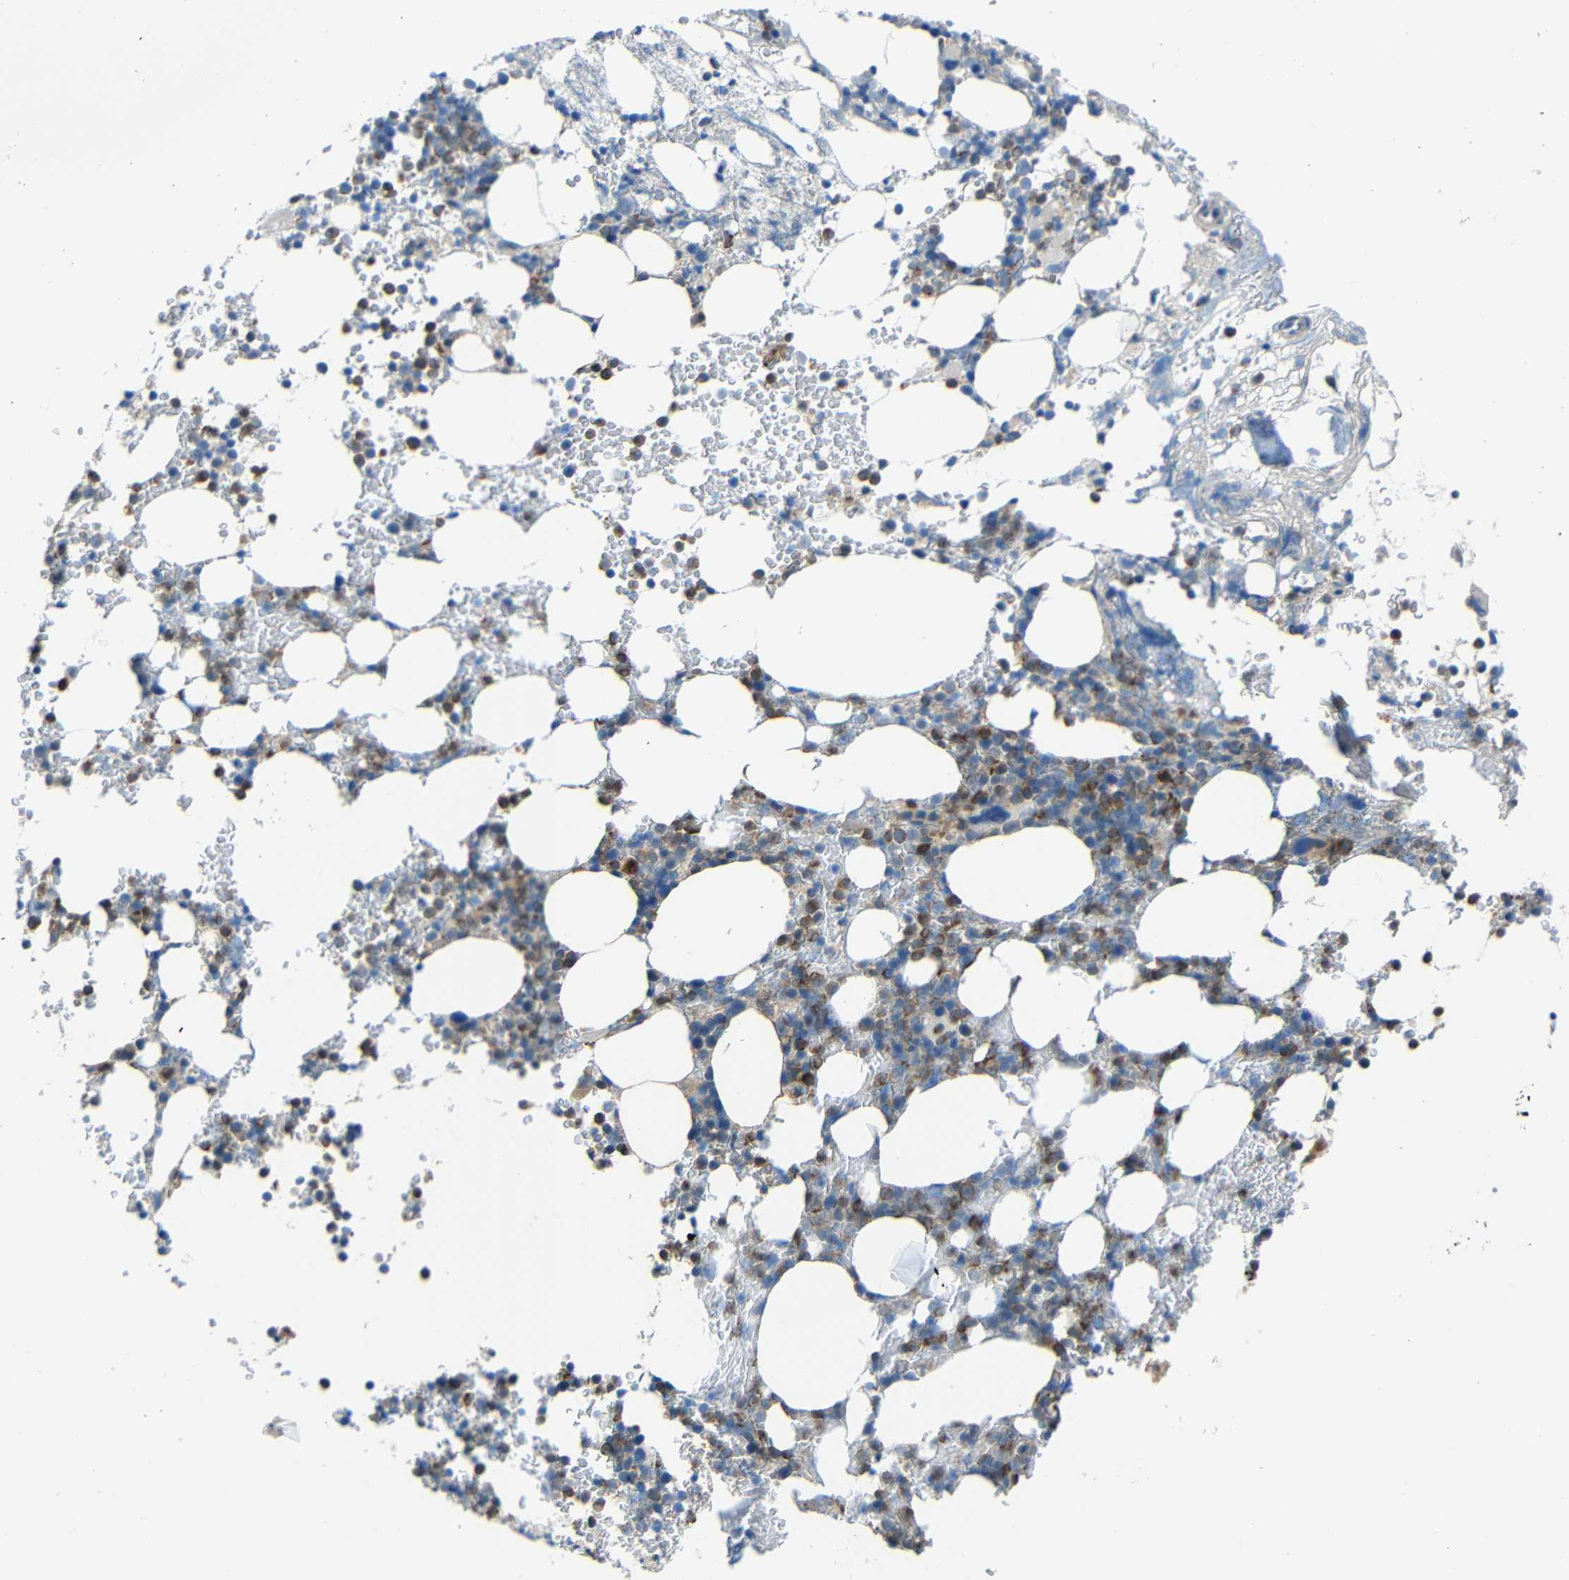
{"staining": {"intensity": "moderate", "quantity": "25%-75%", "location": "cytoplasmic/membranous"}, "tissue": "bone marrow", "cell_type": "Hematopoietic cells", "image_type": "normal", "snomed": [{"axis": "morphology", "description": "Normal tissue, NOS"}, {"axis": "topography", "description": "Bone marrow"}], "caption": "The image reveals immunohistochemical staining of normal bone marrow. There is moderate cytoplasmic/membranous expression is present in about 25%-75% of hematopoietic cells. (DAB (3,3'-diaminobenzidine) IHC with brightfield microscopy, high magnification).", "gene": "STBD1", "patient": {"sex": "female", "age": 66}}